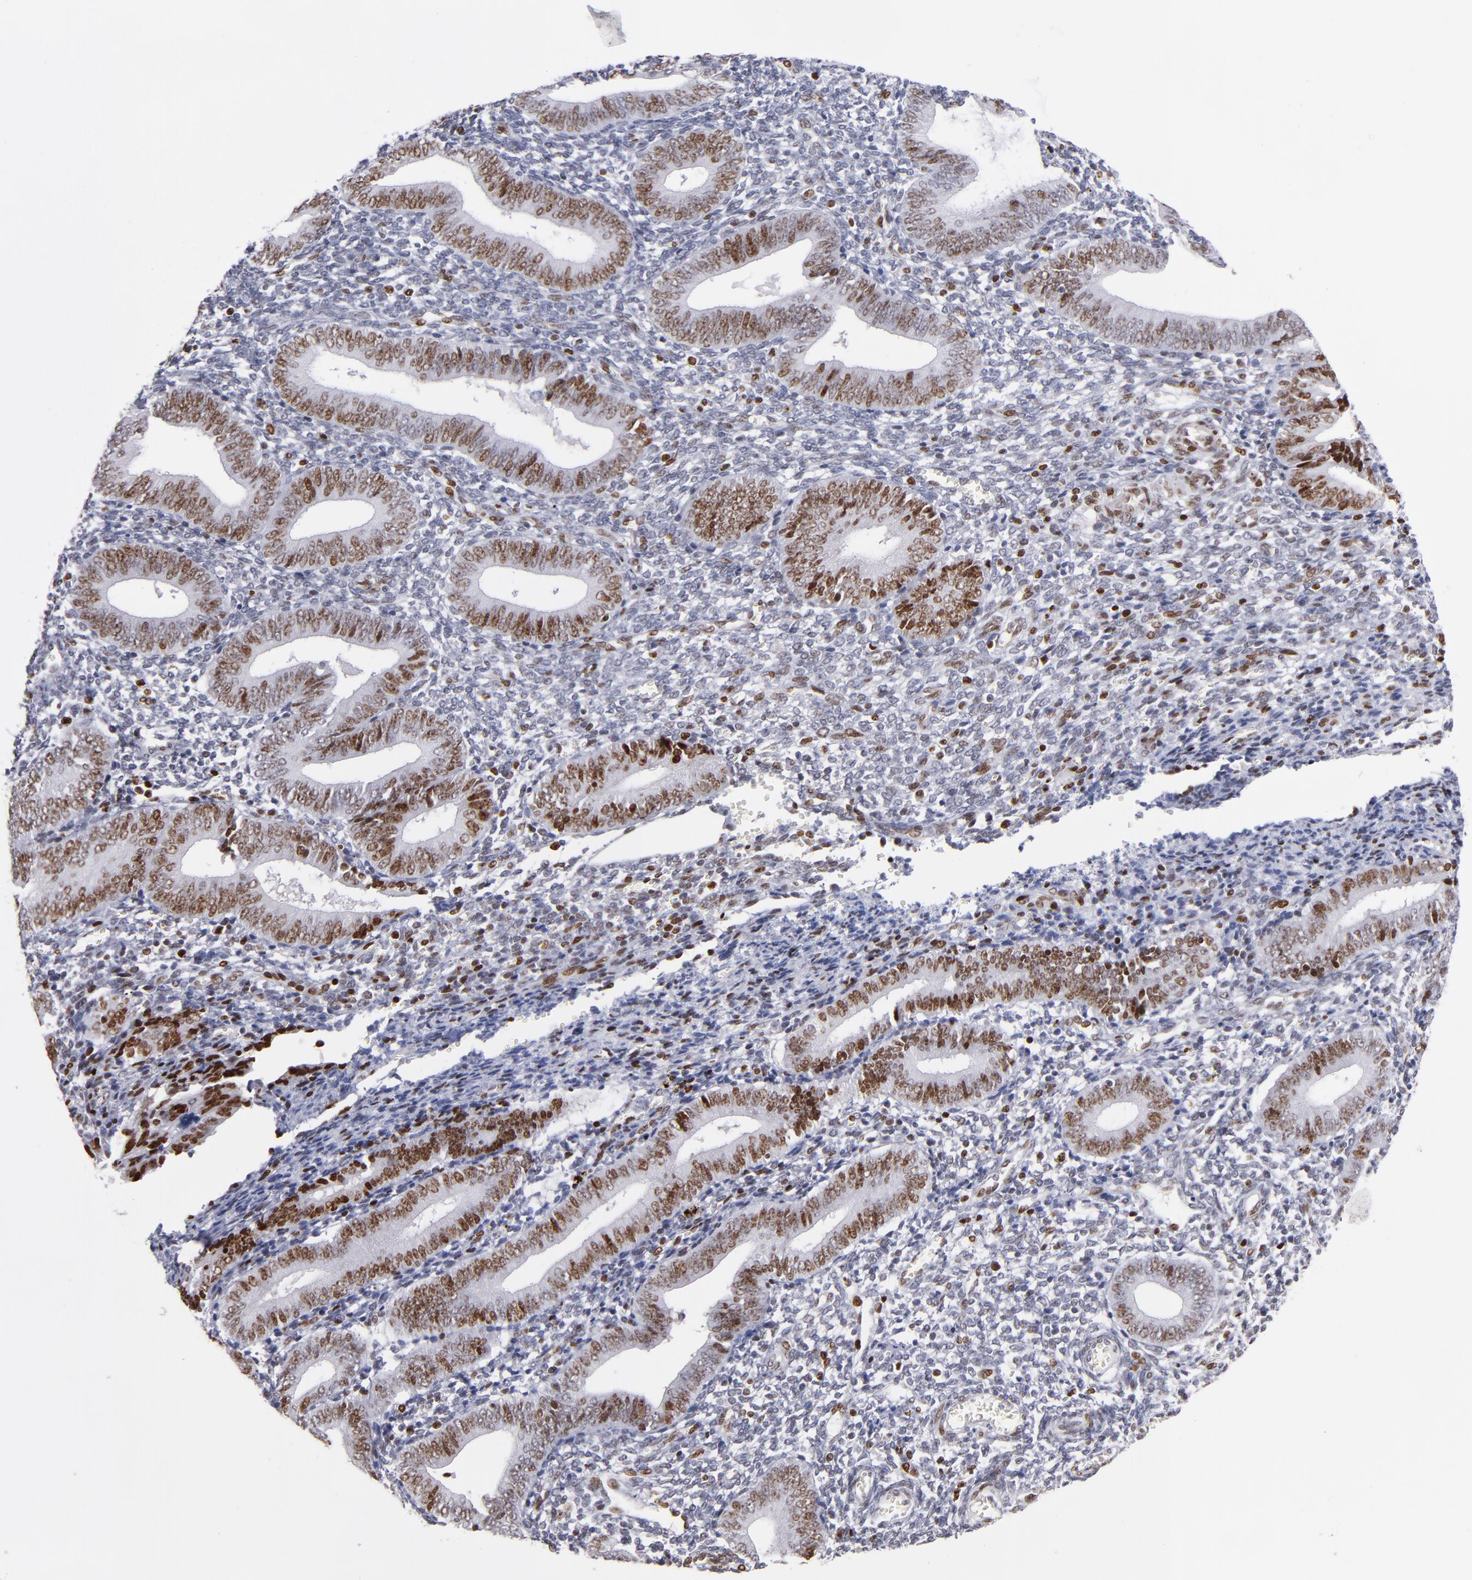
{"staining": {"intensity": "moderate", "quantity": "25%-75%", "location": "nuclear"}, "tissue": "endometrium", "cell_type": "Cells in endometrial stroma", "image_type": "normal", "snomed": [{"axis": "morphology", "description": "Normal tissue, NOS"}, {"axis": "topography", "description": "Uterus"}, {"axis": "topography", "description": "Endometrium"}], "caption": "A photomicrograph of human endometrium stained for a protein demonstrates moderate nuclear brown staining in cells in endometrial stroma.", "gene": "POLA1", "patient": {"sex": "female", "age": 33}}